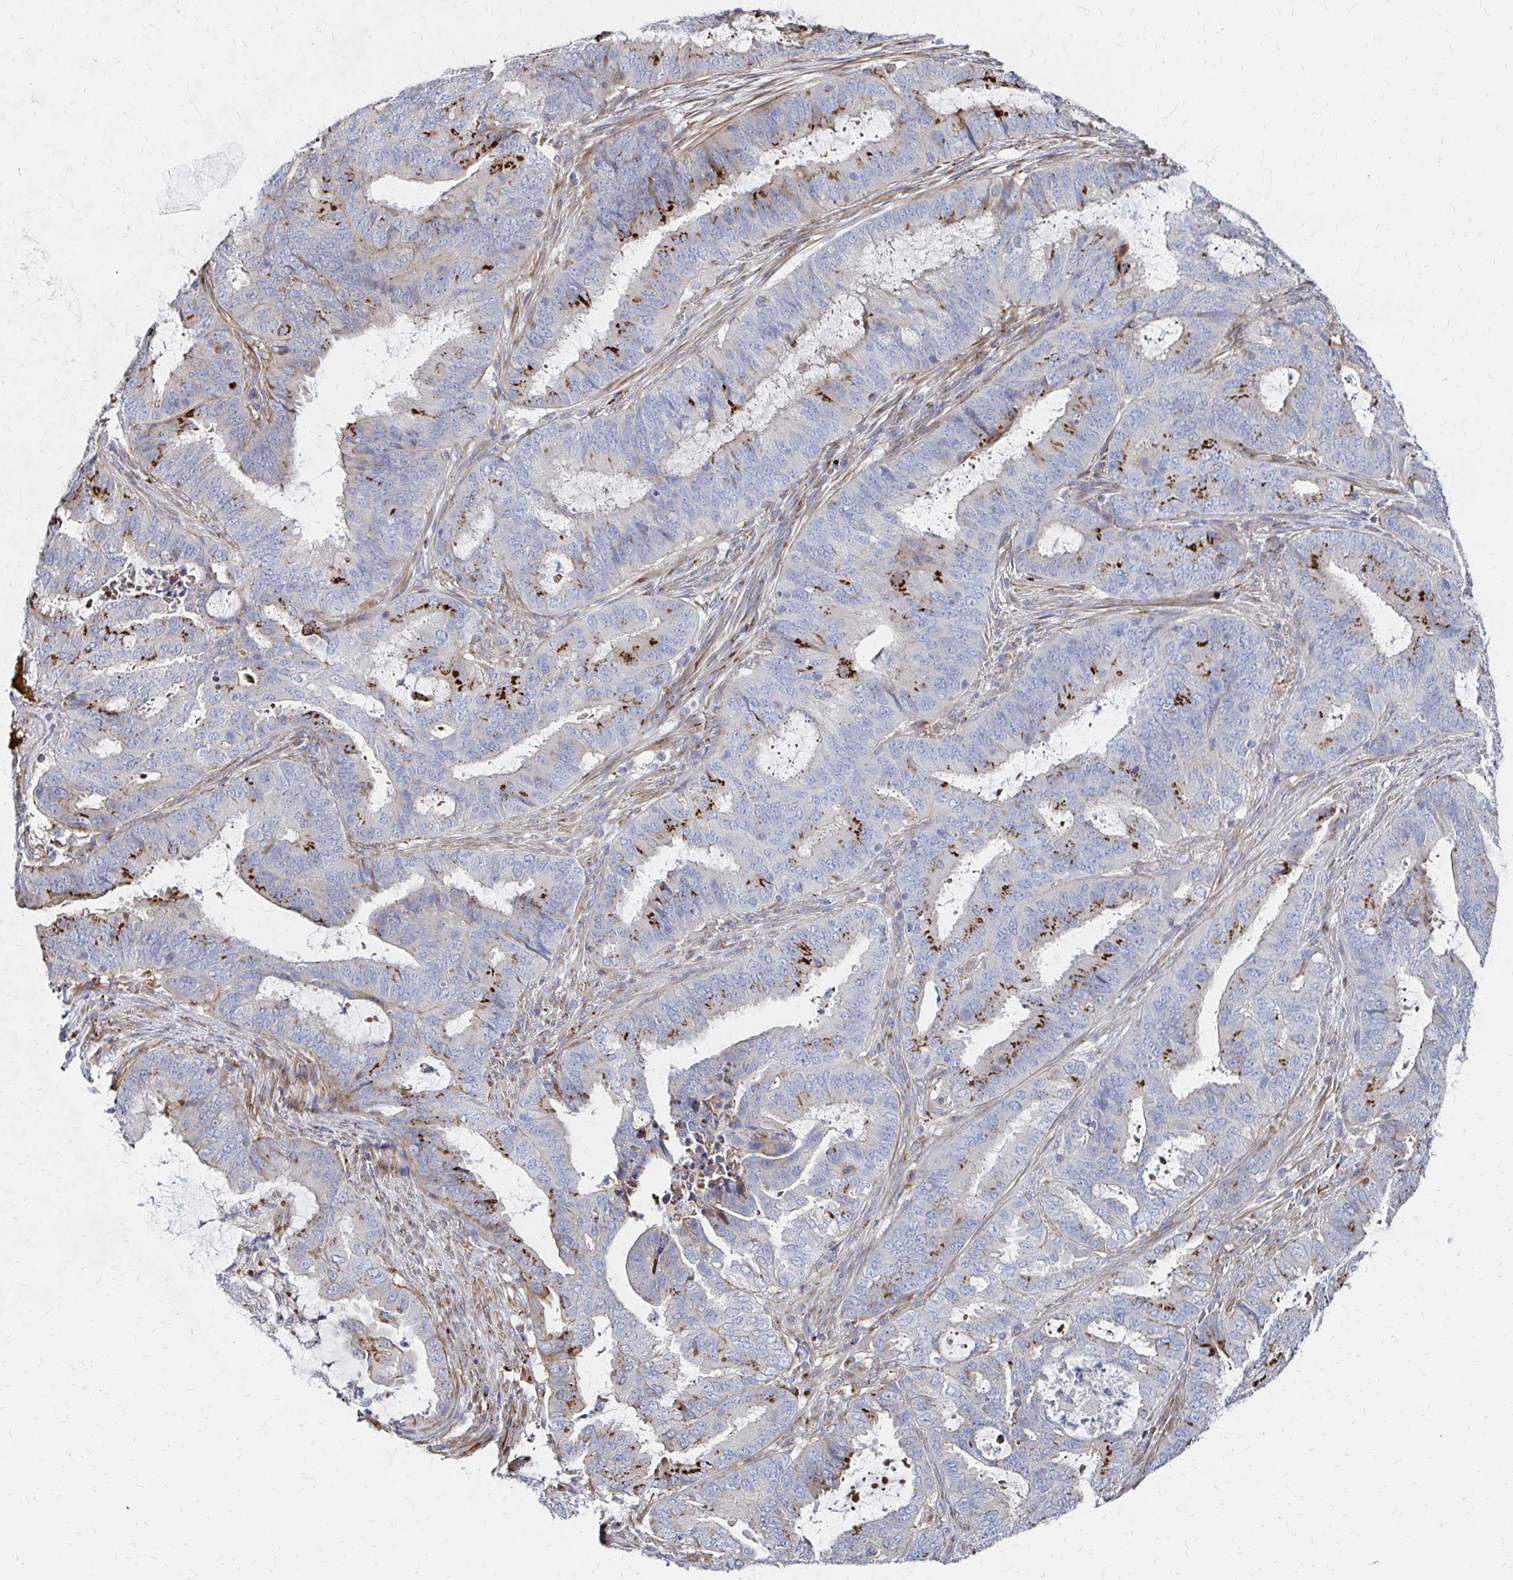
{"staining": {"intensity": "strong", "quantity": "<25%", "location": "cytoplasmic/membranous"}, "tissue": "endometrial cancer", "cell_type": "Tumor cells", "image_type": "cancer", "snomed": [{"axis": "morphology", "description": "Adenocarcinoma, NOS"}, {"axis": "topography", "description": "Endometrium"}], "caption": "Immunohistochemical staining of endometrial adenocarcinoma shows medium levels of strong cytoplasmic/membranous protein staining in approximately <25% of tumor cells.", "gene": "MAN1A1", "patient": {"sex": "female", "age": 51}}